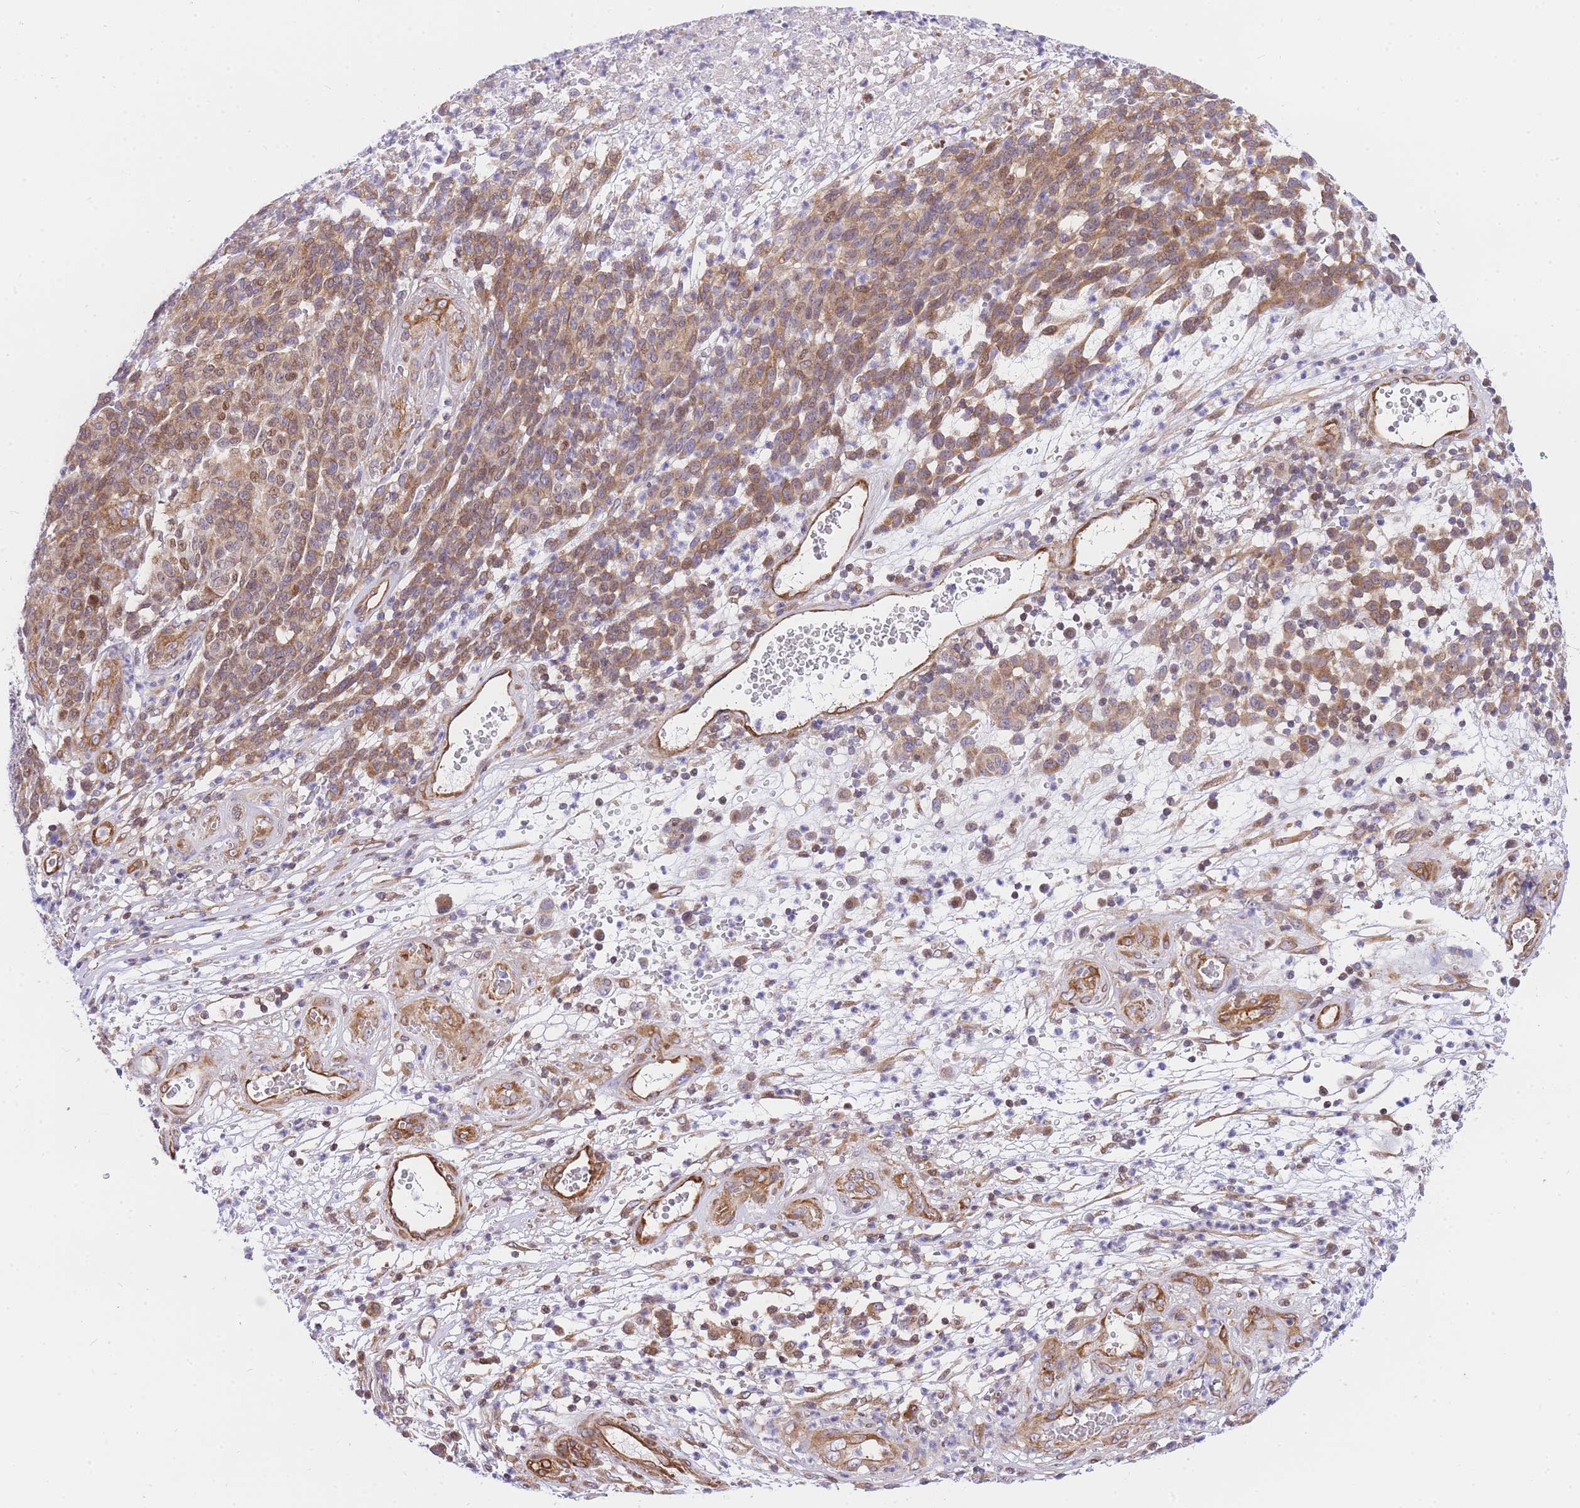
{"staining": {"intensity": "moderate", "quantity": "25%-75%", "location": "cytoplasmic/membranous,nuclear"}, "tissue": "melanoma", "cell_type": "Tumor cells", "image_type": "cancer", "snomed": [{"axis": "morphology", "description": "Malignant melanoma, NOS"}, {"axis": "topography", "description": "Skin"}], "caption": "Protein staining of melanoma tissue displays moderate cytoplasmic/membranous and nuclear staining in about 25%-75% of tumor cells.", "gene": "S100PBP", "patient": {"sex": "male", "age": 49}}